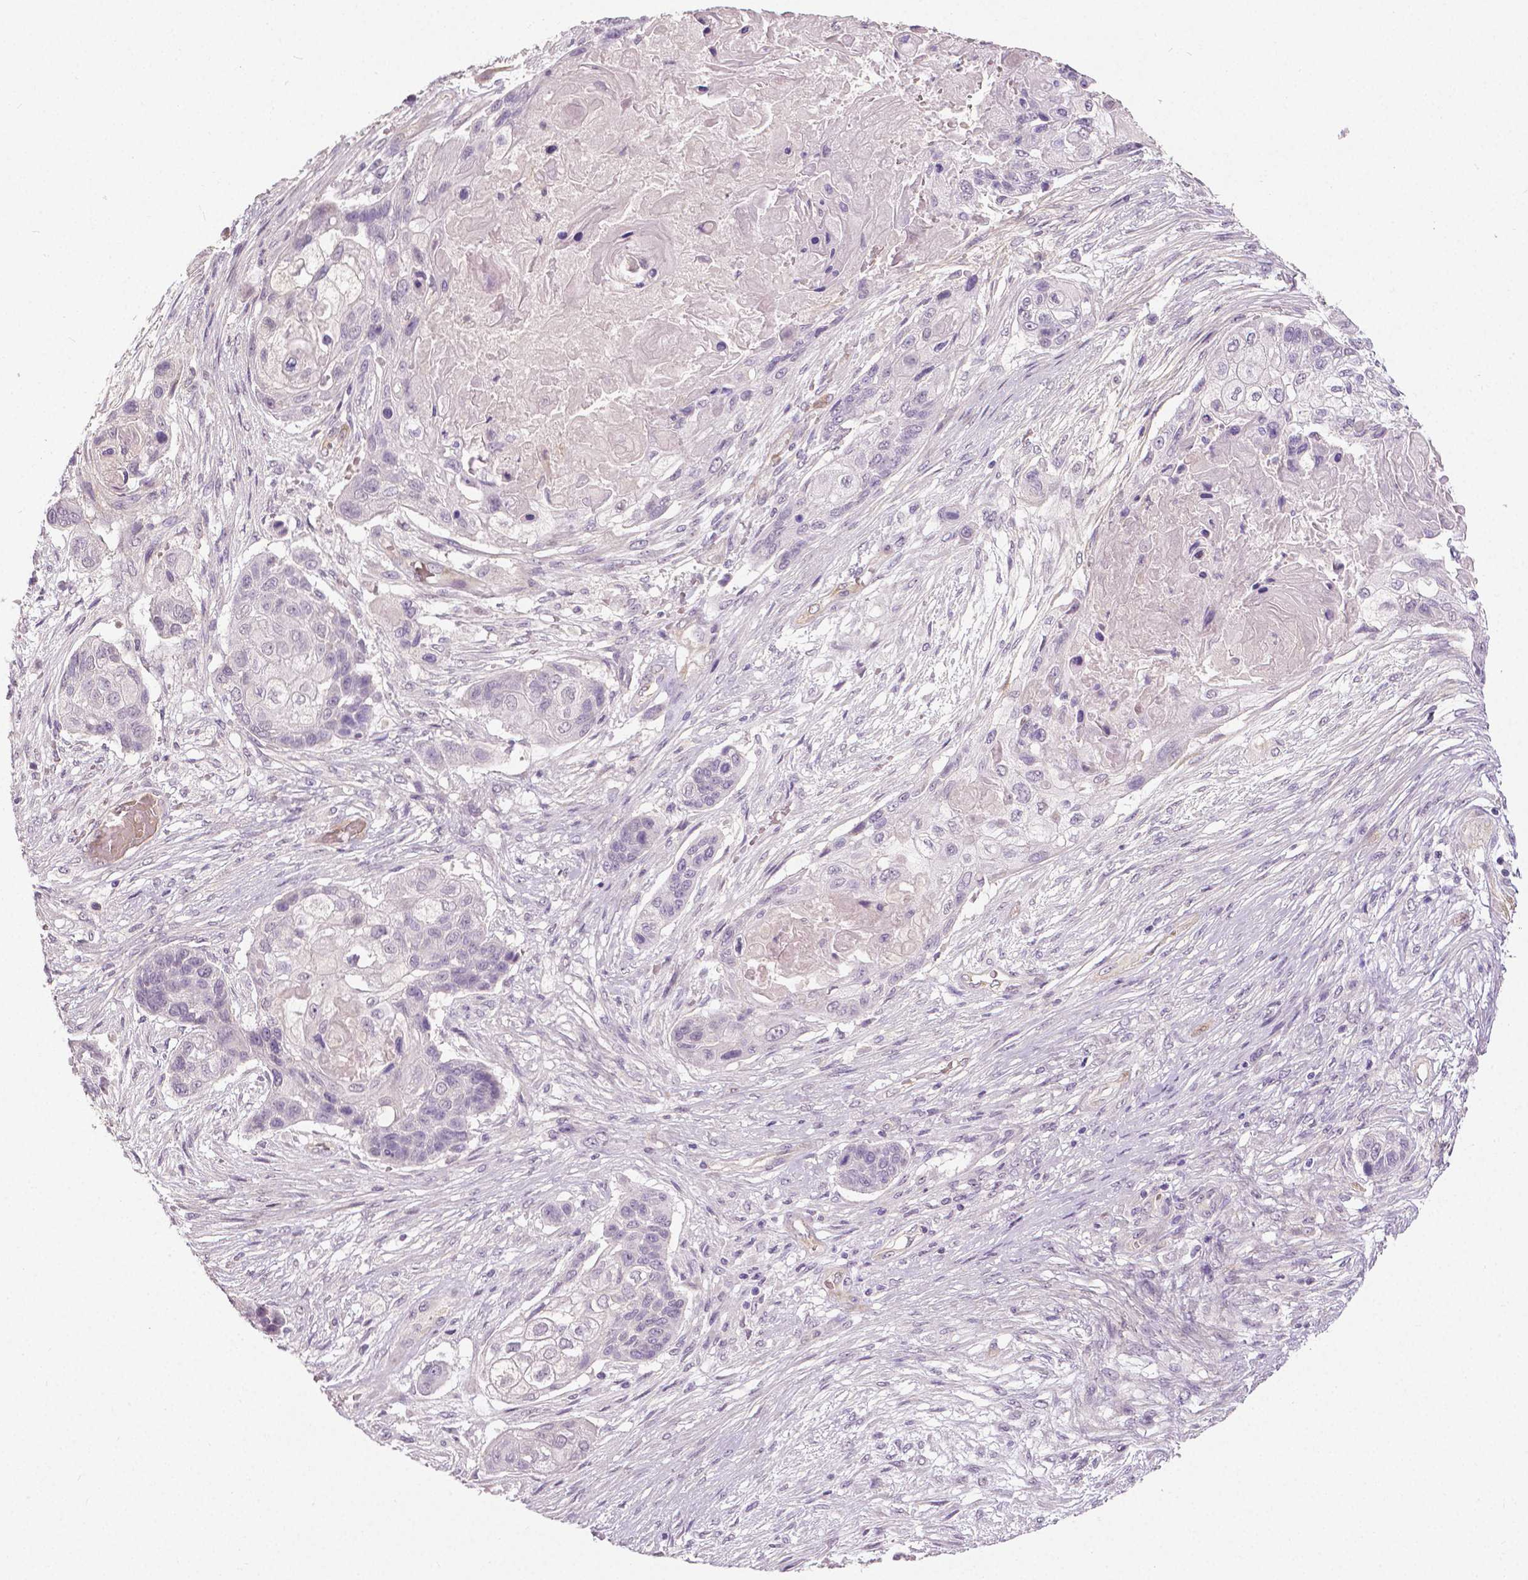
{"staining": {"intensity": "negative", "quantity": "none", "location": "none"}, "tissue": "lung cancer", "cell_type": "Tumor cells", "image_type": "cancer", "snomed": [{"axis": "morphology", "description": "Squamous cell carcinoma, NOS"}, {"axis": "topography", "description": "Lung"}], "caption": "Tumor cells show no significant staining in squamous cell carcinoma (lung).", "gene": "FLT1", "patient": {"sex": "male", "age": 69}}